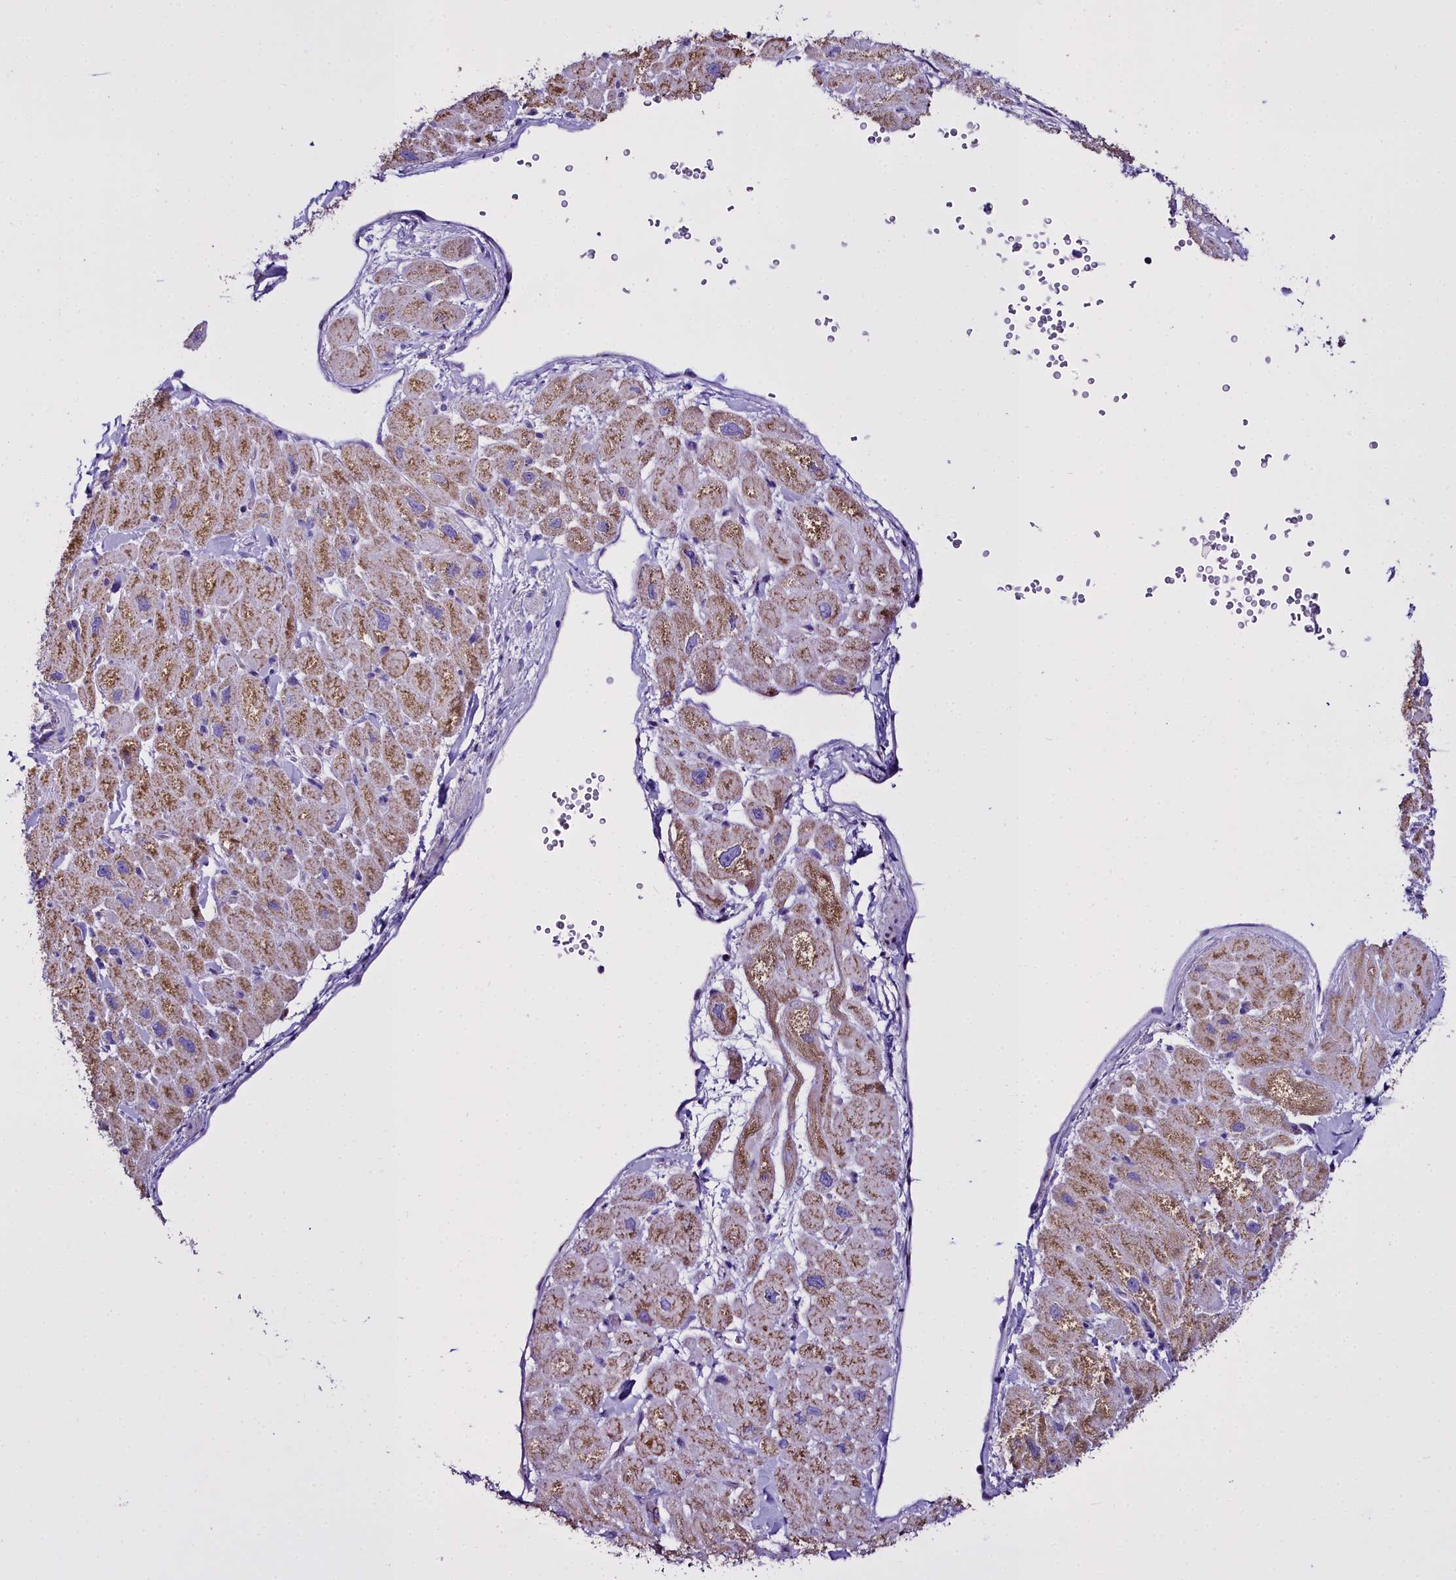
{"staining": {"intensity": "weak", "quantity": "25%-75%", "location": "cytoplasmic/membranous"}, "tissue": "heart muscle", "cell_type": "Cardiomyocytes", "image_type": "normal", "snomed": [{"axis": "morphology", "description": "Normal tissue, NOS"}, {"axis": "topography", "description": "Heart"}], "caption": "Immunohistochemistry of benign heart muscle shows low levels of weak cytoplasmic/membranous staining in about 25%-75% of cardiomyocytes. (Brightfield microscopy of DAB IHC at high magnification).", "gene": "WDFY3", "patient": {"sex": "male", "age": 65}}